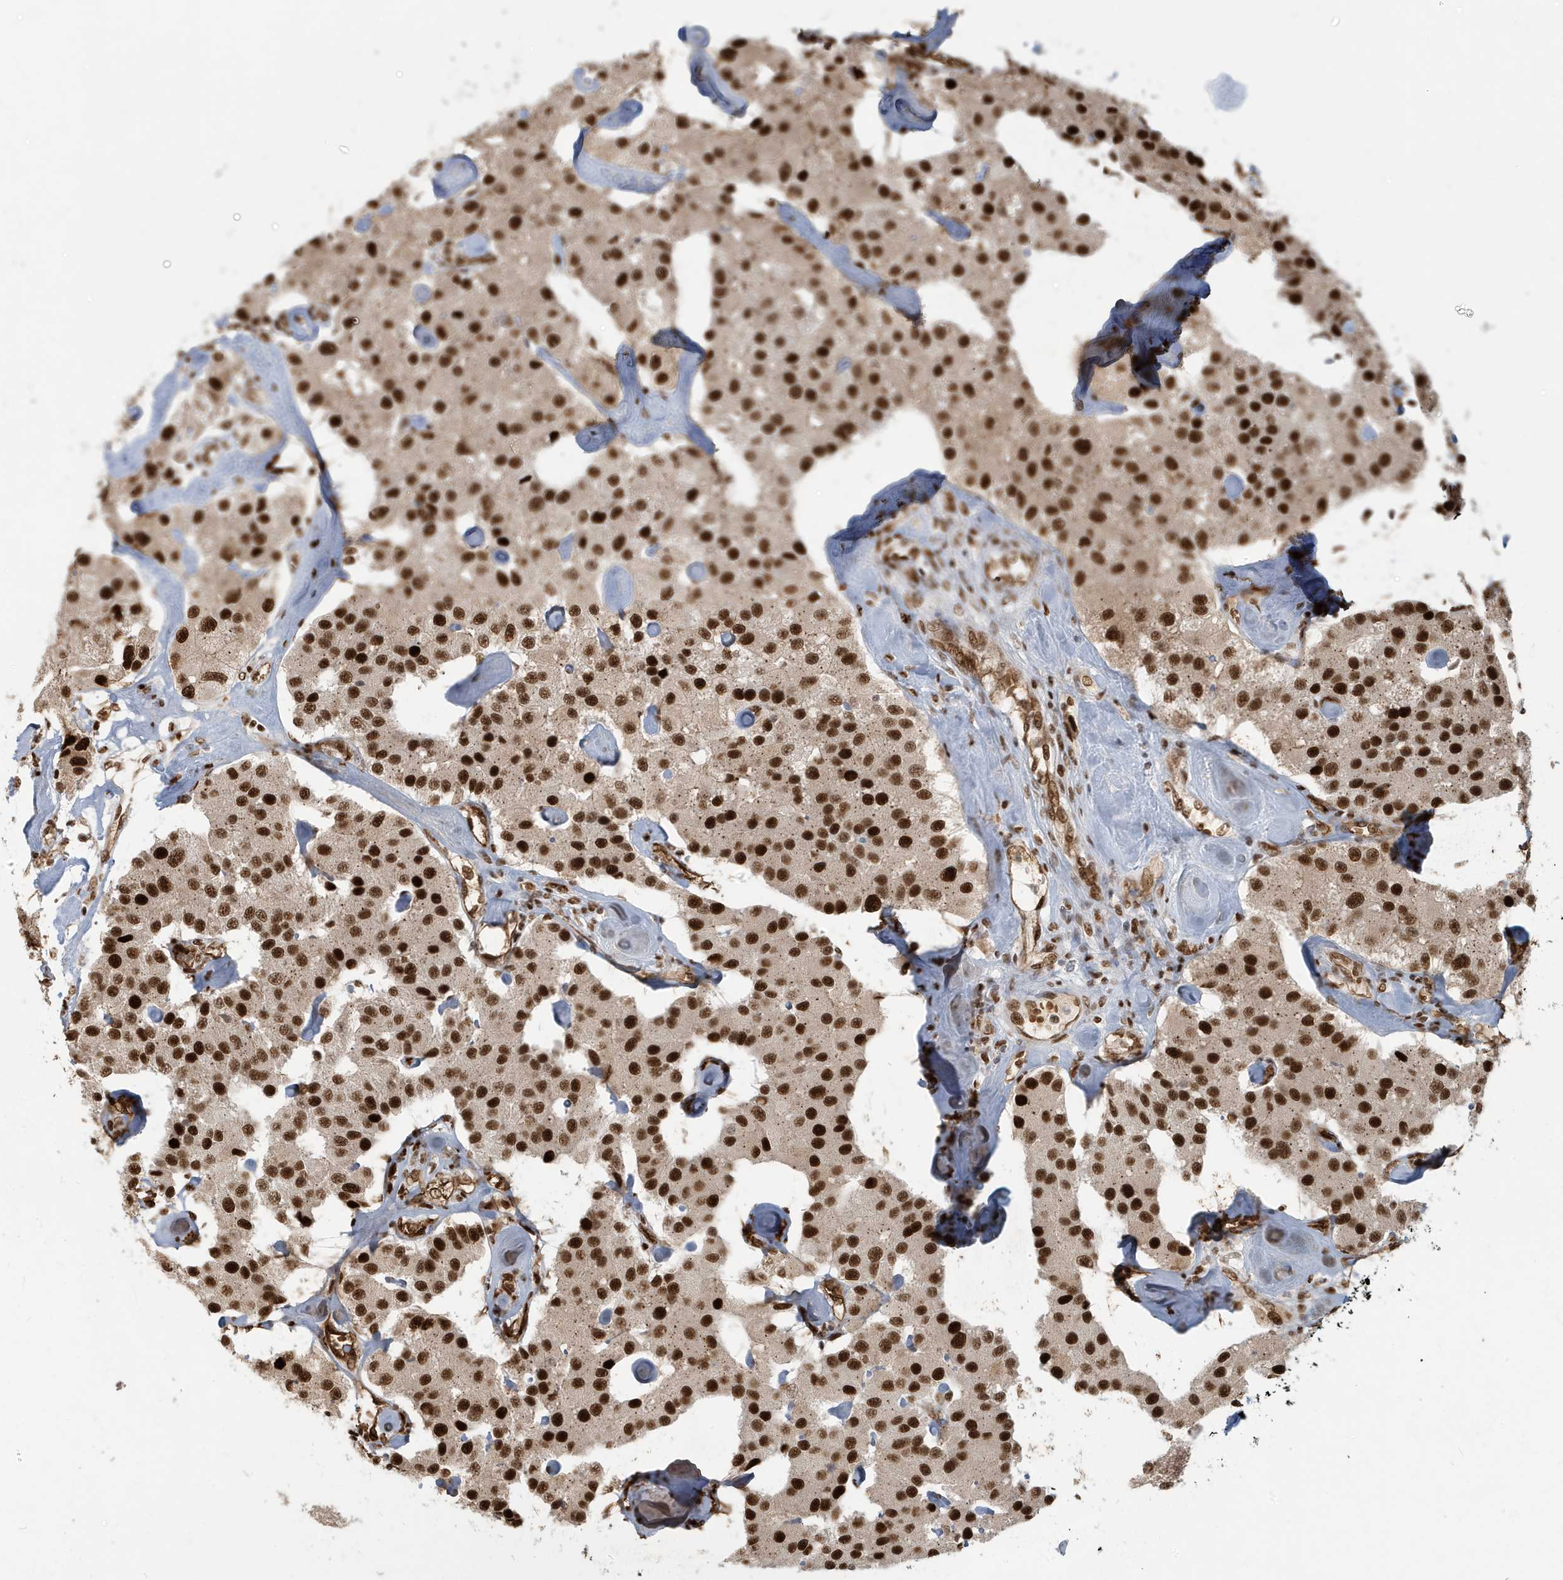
{"staining": {"intensity": "strong", "quantity": ">75%", "location": "nuclear"}, "tissue": "carcinoid", "cell_type": "Tumor cells", "image_type": "cancer", "snomed": [{"axis": "morphology", "description": "Carcinoid, malignant, NOS"}, {"axis": "topography", "description": "Pancreas"}], "caption": "Tumor cells reveal high levels of strong nuclear positivity in approximately >75% of cells in human carcinoid.", "gene": "CKS2", "patient": {"sex": "male", "age": 41}}